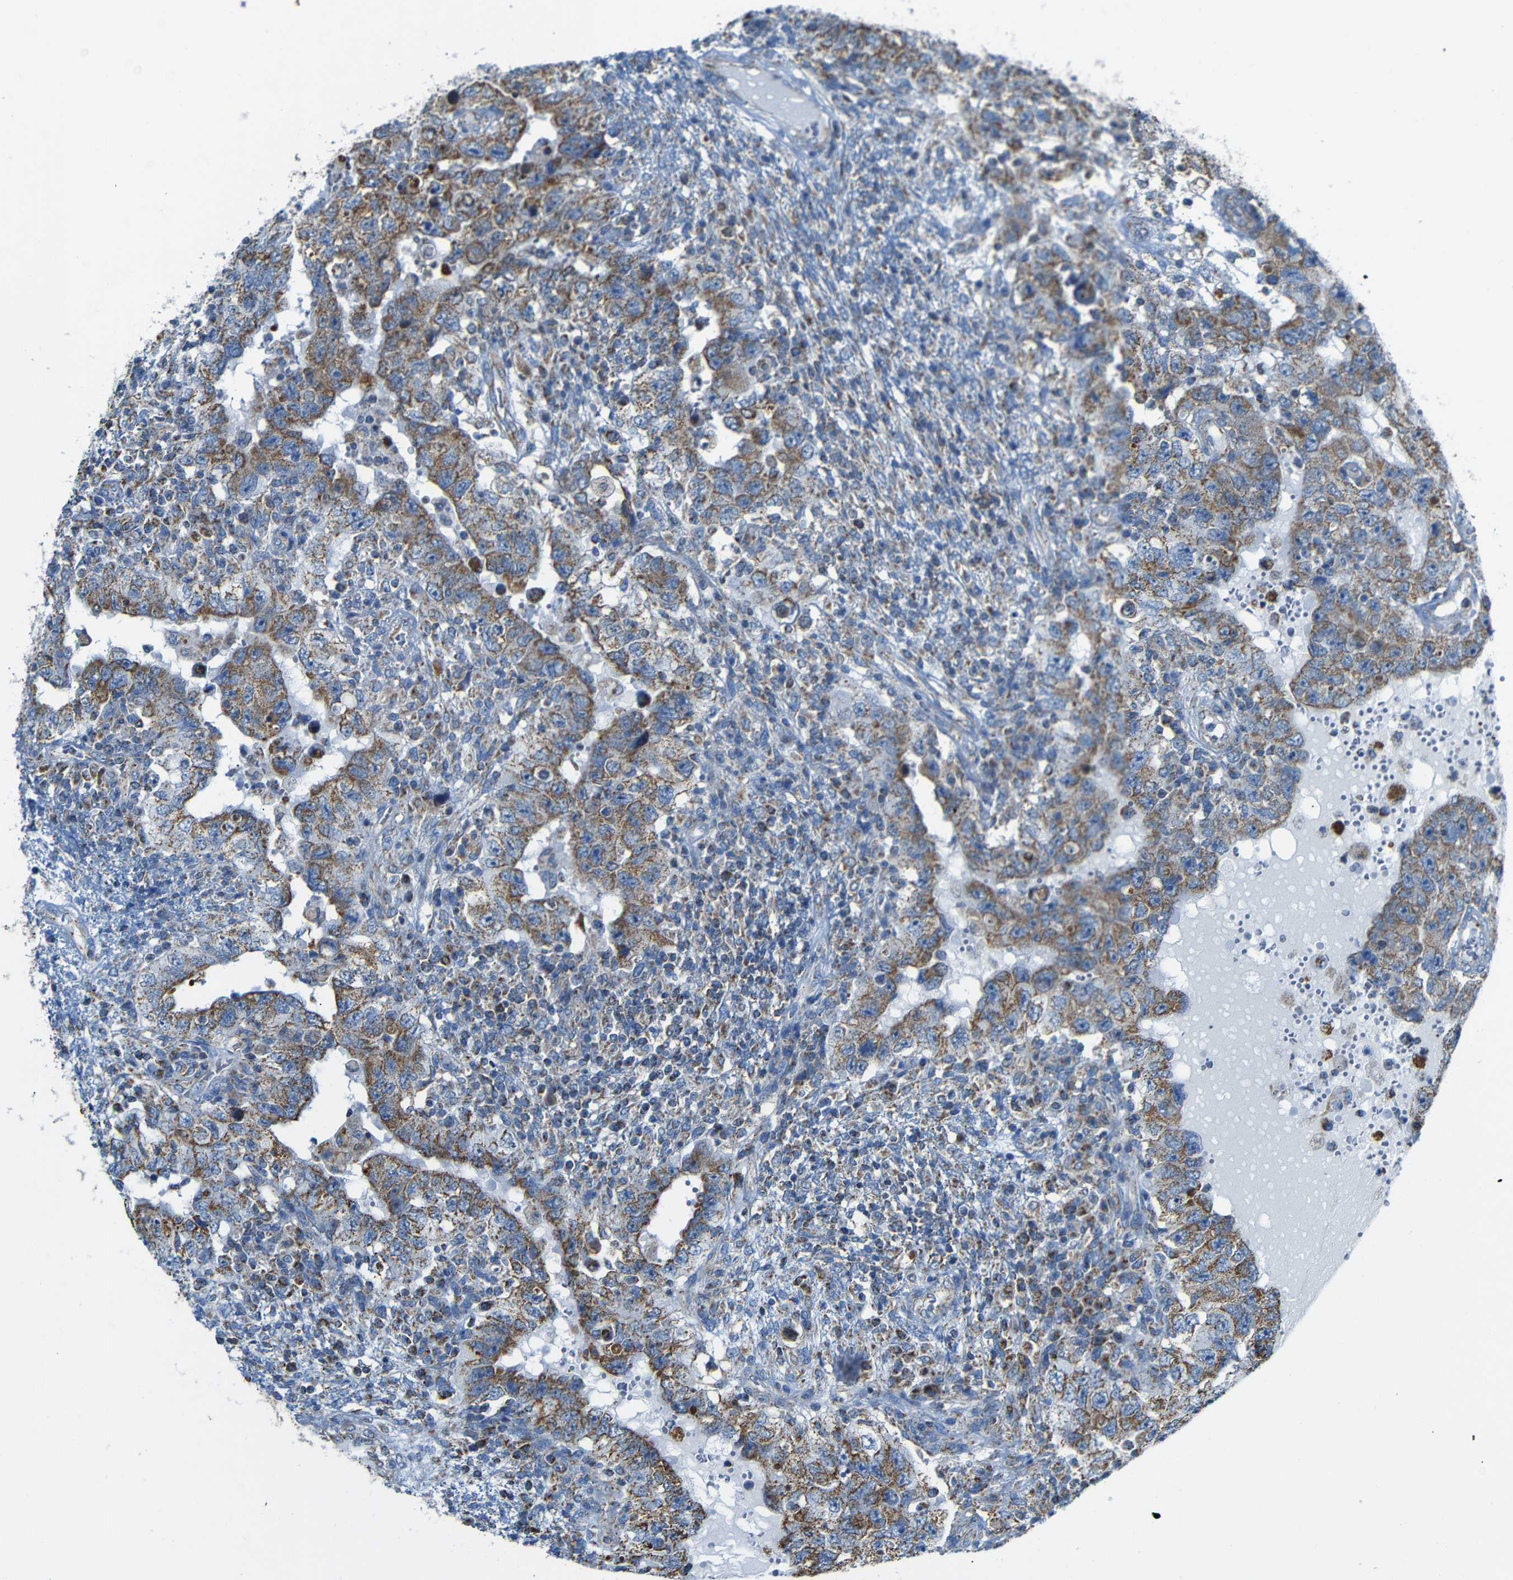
{"staining": {"intensity": "moderate", "quantity": ">75%", "location": "cytoplasmic/membranous"}, "tissue": "testis cancer", "cell_type": "Tumor cells", "image_type": "cancer", "snomed": [{"axis": "morphology", "description": "Carcinoma, Embryonal, NOS"}, {"axis": "topography", "description": "Testis"}], "caption": "The immunohistochemical stain shows moderate cytoplasmic/membranous positivity in tumor cells of testis cancer (embryonal carcinoma) tissue.", "gene": "FAM171B", "patient": {"sex": "male", "age": 26}}